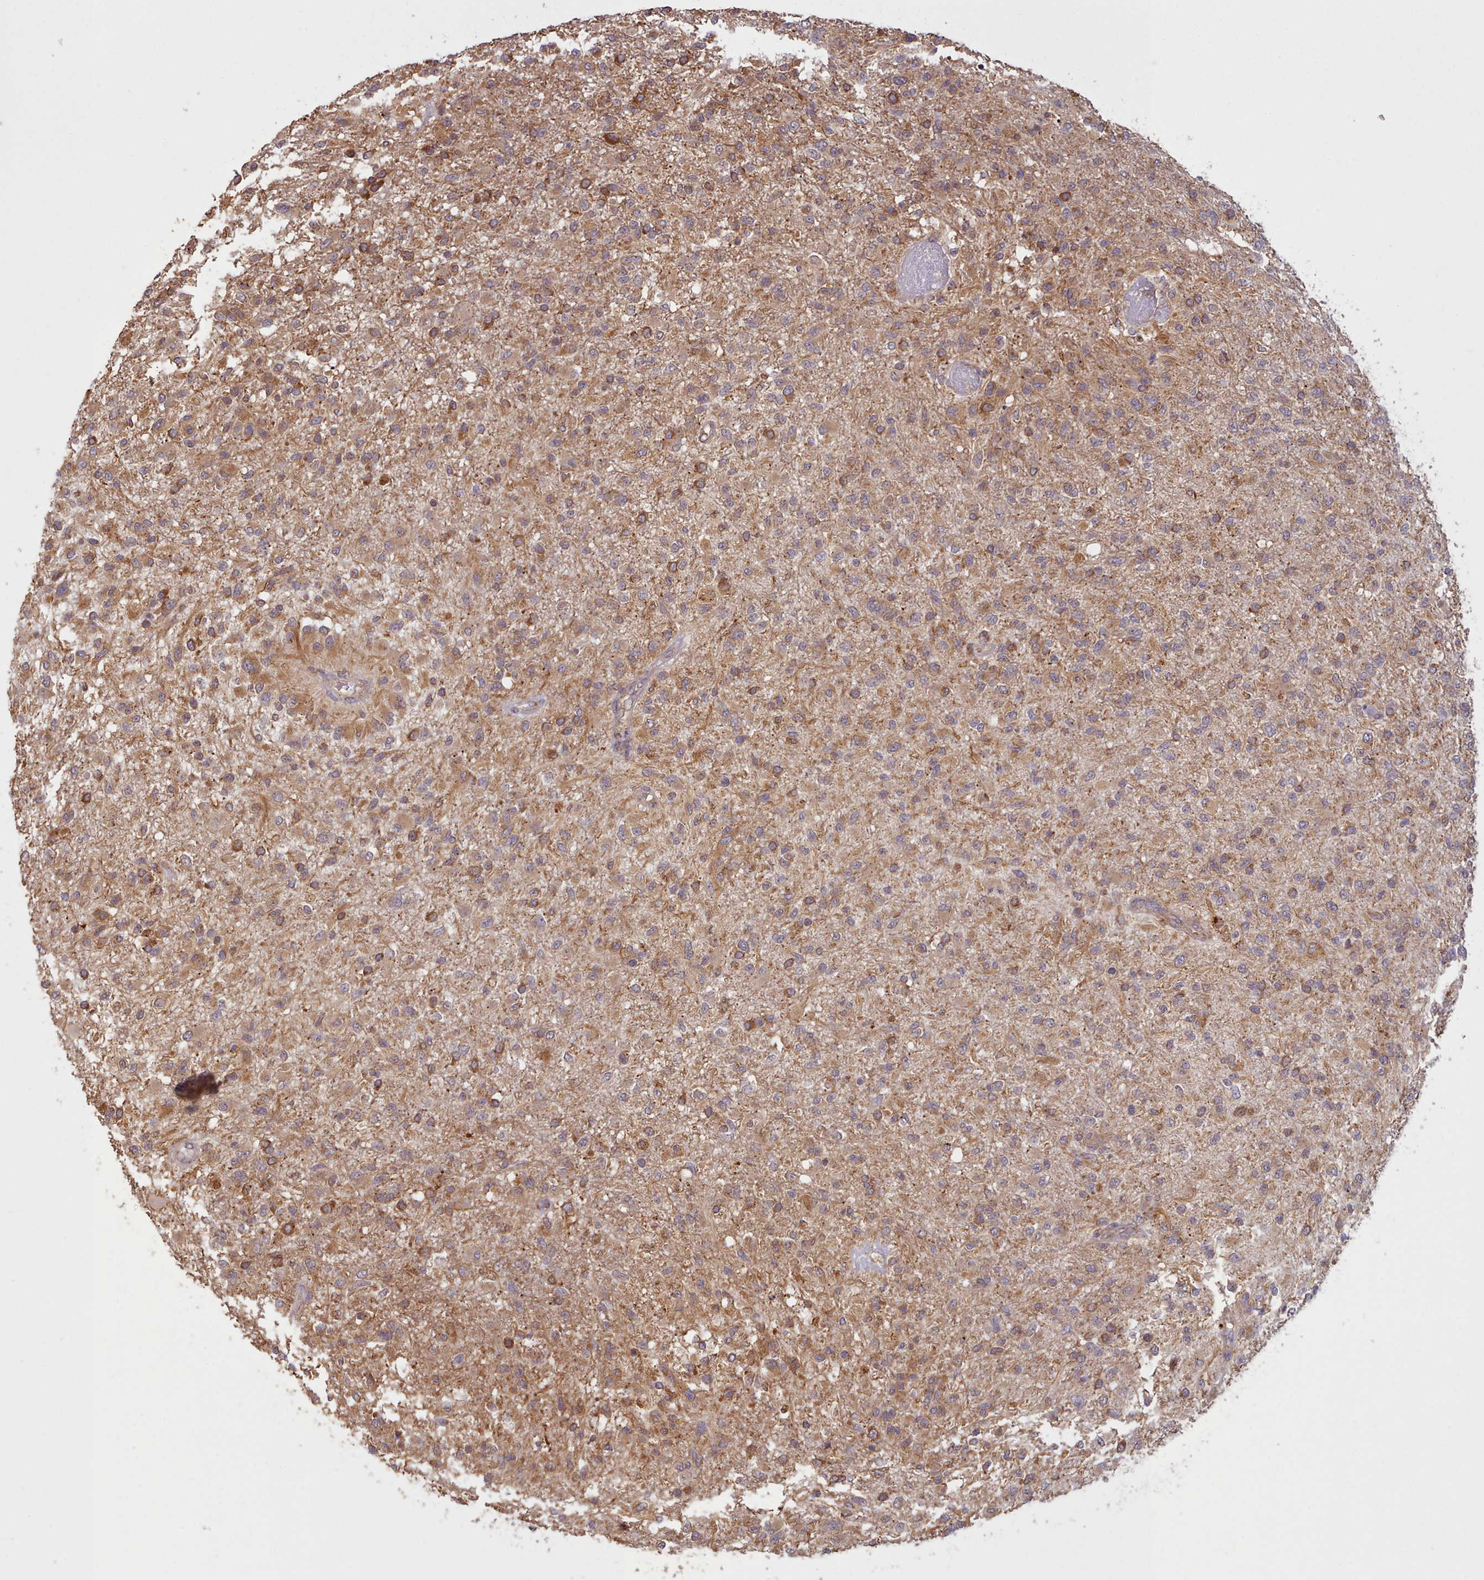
{"staining": {"intensity": "moderate", "quantity": "25%-75%", "location": "cytoplasmic/membranous"}, "tissue": "glioma", "cell_type": "Tumor cells", "image_type": "cancer", "snomed": [{"axis": "morphology", "description": "Glioma, malignant, High grade"}, {"axis": "topography", "description": "Brain"}], "caption": "IHC (DAB (3,3'-diaminobenzidine)) staining of human glioma reveals moderate cytoplasmic/membranous protein expression in about 25%-75% of tumor cells. The staining is performed using DAB brown chromogen to label protein expression. The nuclei are counter-stained blue using hematoxylin.", "gene": "CRYBG1", "patient": {"sex": "female", "age": 74}}